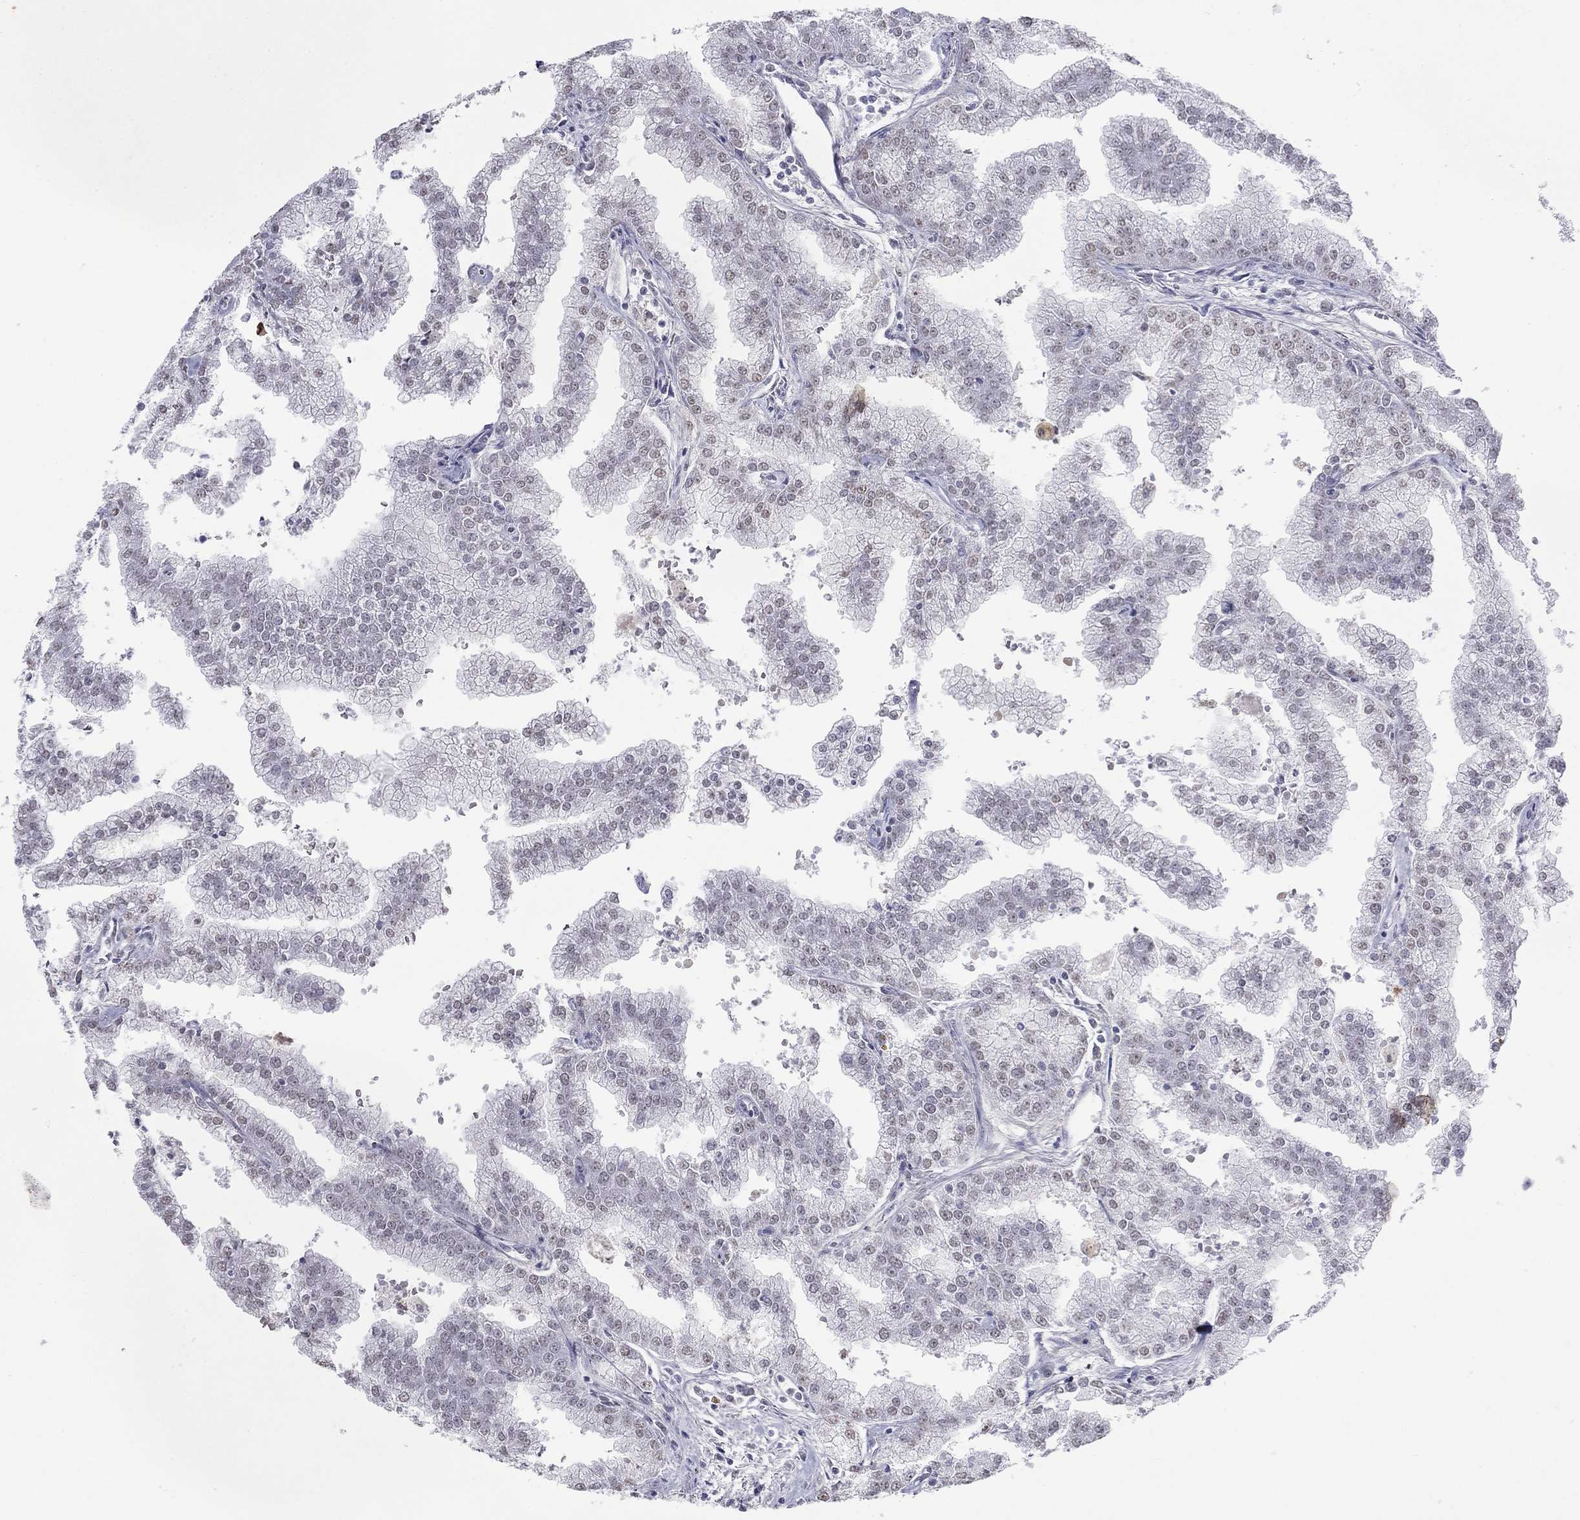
{"staining": {"intensity": "negative", "quantity": "none", "location": "none"}, "tissue": "prostate cancer", "cell_type": "Tumor cells", "image_type": "cancer", "snomed": [{"axis": "morphology", "description": "Adenocarcinoma, NOS"}, {"axis": "topography", "description": "Prostate"}], "caption": "IHC of human prostate cancer (adenocarcinoma) exhibits no positivity in tumor cells. Brightfield microscopy of immunohistochemistry (IHC) stained with DAB (brown) and hematoxylin (blue), captured at high magnification.", "gene": "KRT75", "patient": {"sex": "male", "age": 70}}